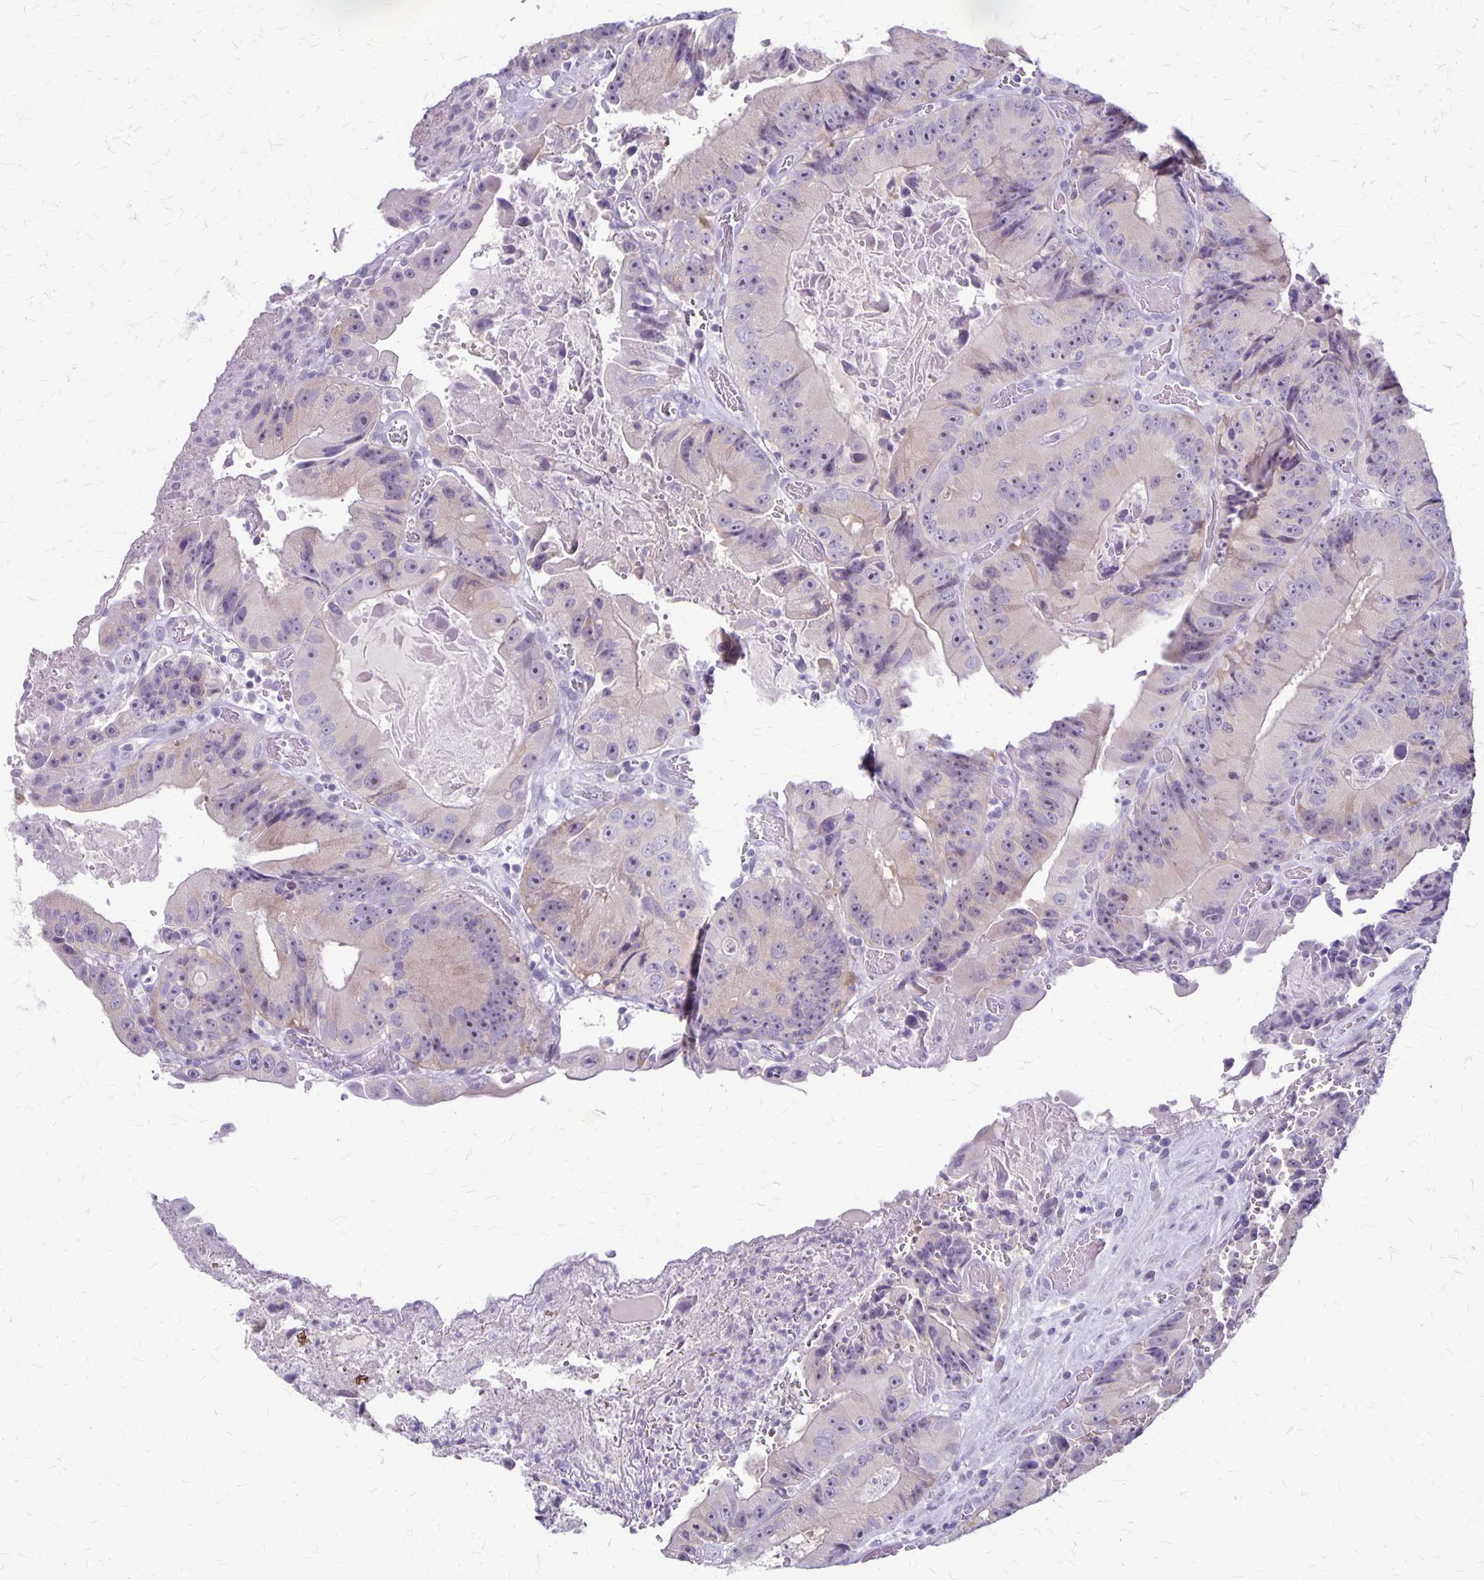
{"staining": {"intensity": "weak", "quantity": "<25%", "location": "cytoplasmic/membranous"}, "tissue": "colorectal cancer", "cell_type": "Tumor cells", "image_type": "cancer", "snomed": [{"axis": "morphology", "description": "Adenocarcinoma, NOS"}, {"axis": "topography", "description": "Colon"}], "caption": "Immunohistochemical staining of colorectal cancer reveals no significant expression in tumor cells.", "gene": "PLXNB3", "patient": {"sex": "female", "age": 86}}